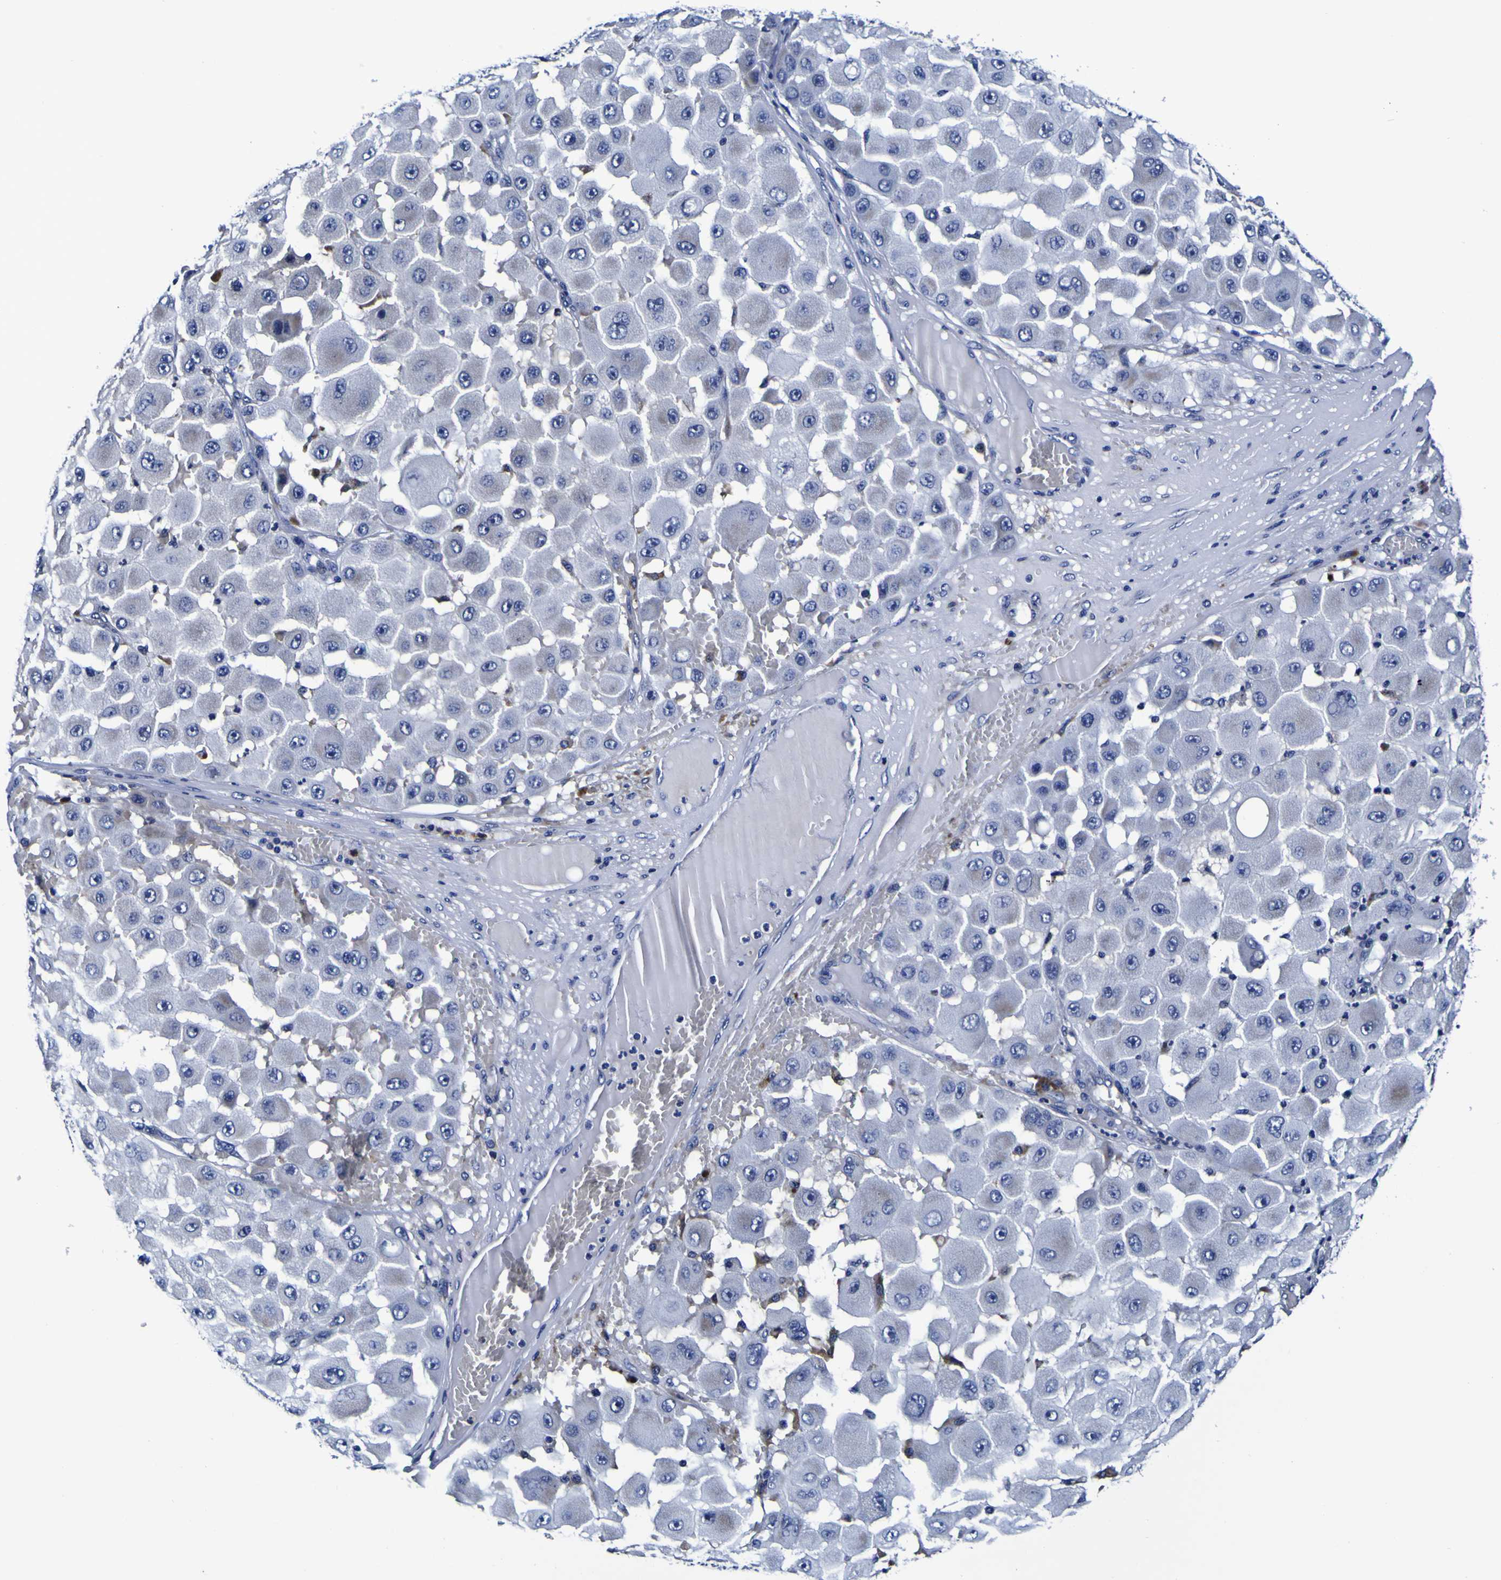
{"staining": {"intensity": "moderate", "quantity": "<25%", "location": "cytoplasmic/membranous"}, "tissue": "melanoma", "cell_type": "Tumor cells", "image_type": "cancer", "snomed": [{"axis": "morphology", "description": "Malignant melanoma, NOS"}, {"axis": "topography", "description": "Skin"}], "caption": "Protein staining displays moderate cytoplasmic/membranous positivity in about <25% of tumor cells in malignant melanoma. (DAB IHC, brown staining for protein, blue staining for nuclei).", "gene": "PDLIM4", "patient": {"sex": "female", "age": 81}}